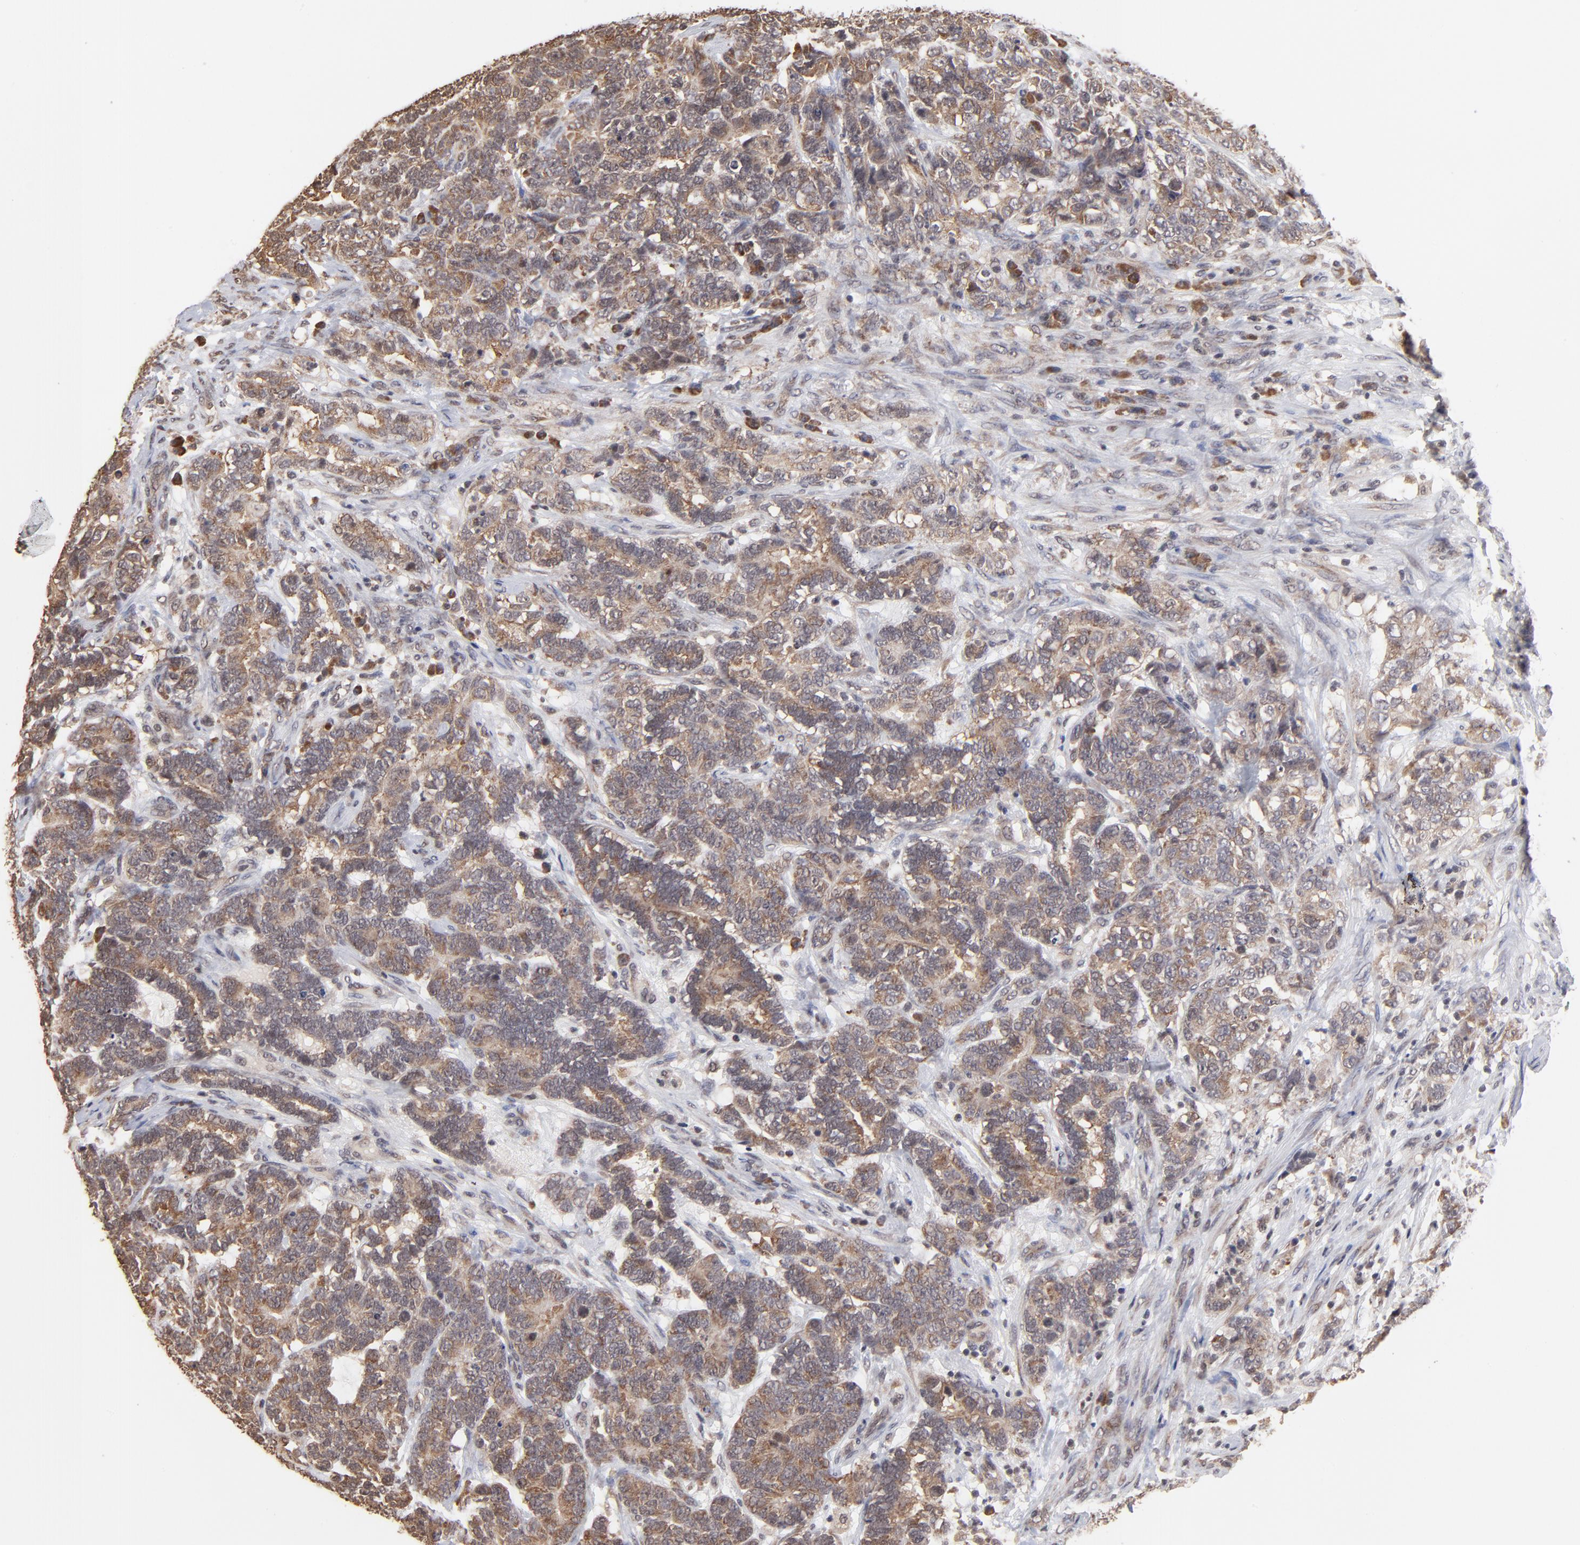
{"staining": {"intensity": "moderate", "quantity": ">75%", "location": "cytoplasmic/membranous"}, "tissue": "testis cancer", "cell_type": "Tumor cells", "image_type": "cancer", "snomed": [{"axis": "morphology", "description": "Carcinoma, Embryonal, NOS"}, {"axis": "topography", "description": "Testis"}], "caption": "This micrograph reveals embryonal carcinoma (testis) stained with IHC to label a protein in brown. The cytoplasmic/membranous of tumor cells show moderate positivity for the protein. Nuclei are counter-stained blue.", "gene": "BRPF1", "patient": {"sex": "male", "age": 26}}